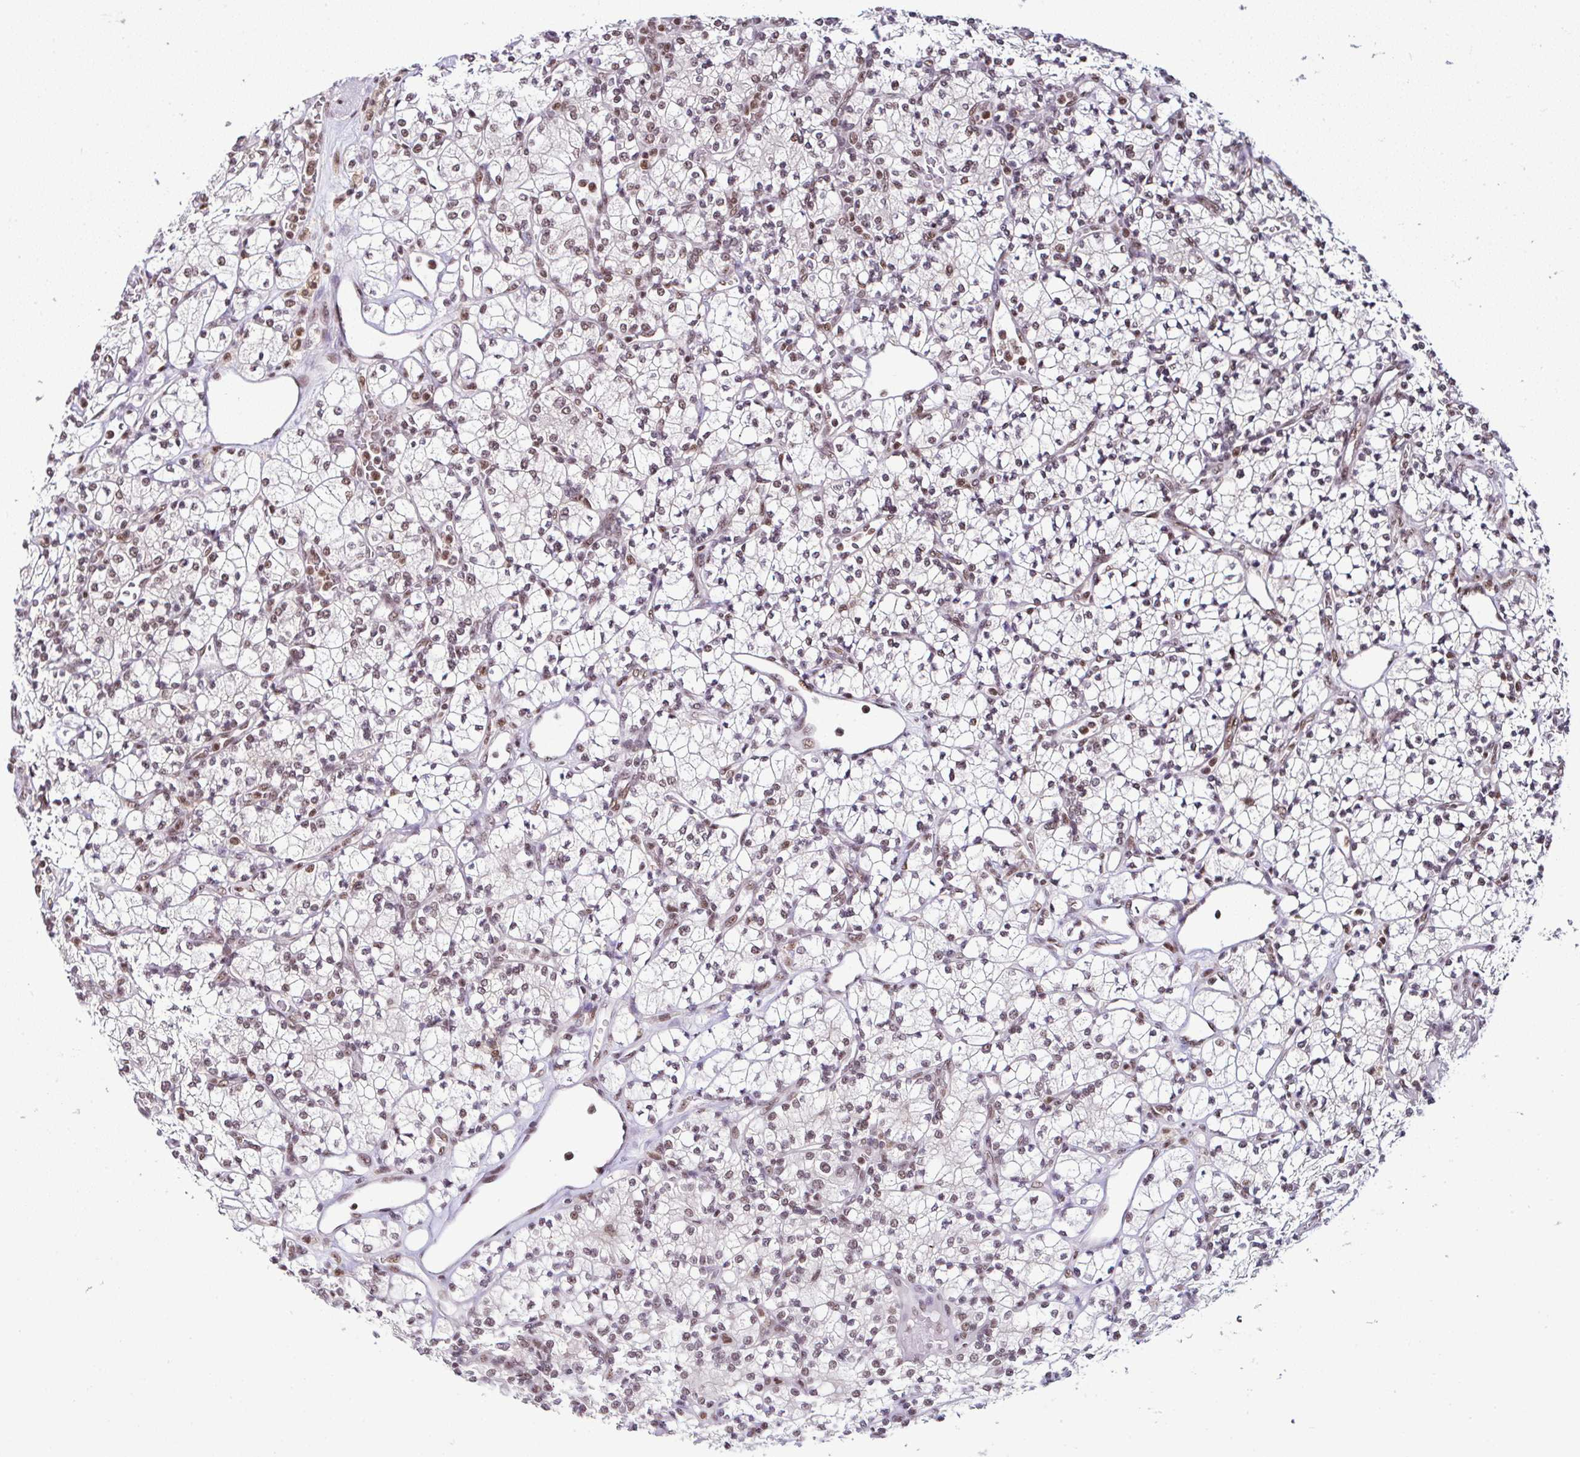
{"staining": {"intensity": "moderate", "quantity": "25%-75%", "location": "nuclear"}, "tissue": "renal cancer", "cell_type": "Tumor cells", "image_type": "cancer", "snomed": [{"axis": "morphology", "description": "Adenocarcinoma, NOS"}, {"axis": "topography", "description": "Kidney"}], "caption": "Tumor cells demonstrate medium levels of moderate nuclear positivity in approximately 25%-75% of cells in renal cancer (adenocarcinoma). (DAB (3,3'-diaminobenzidine) = brown stain, brightfield microscopy at high magnification).", "gene": "PTPN2", "patient": {"sex": "male", "age": 77}}